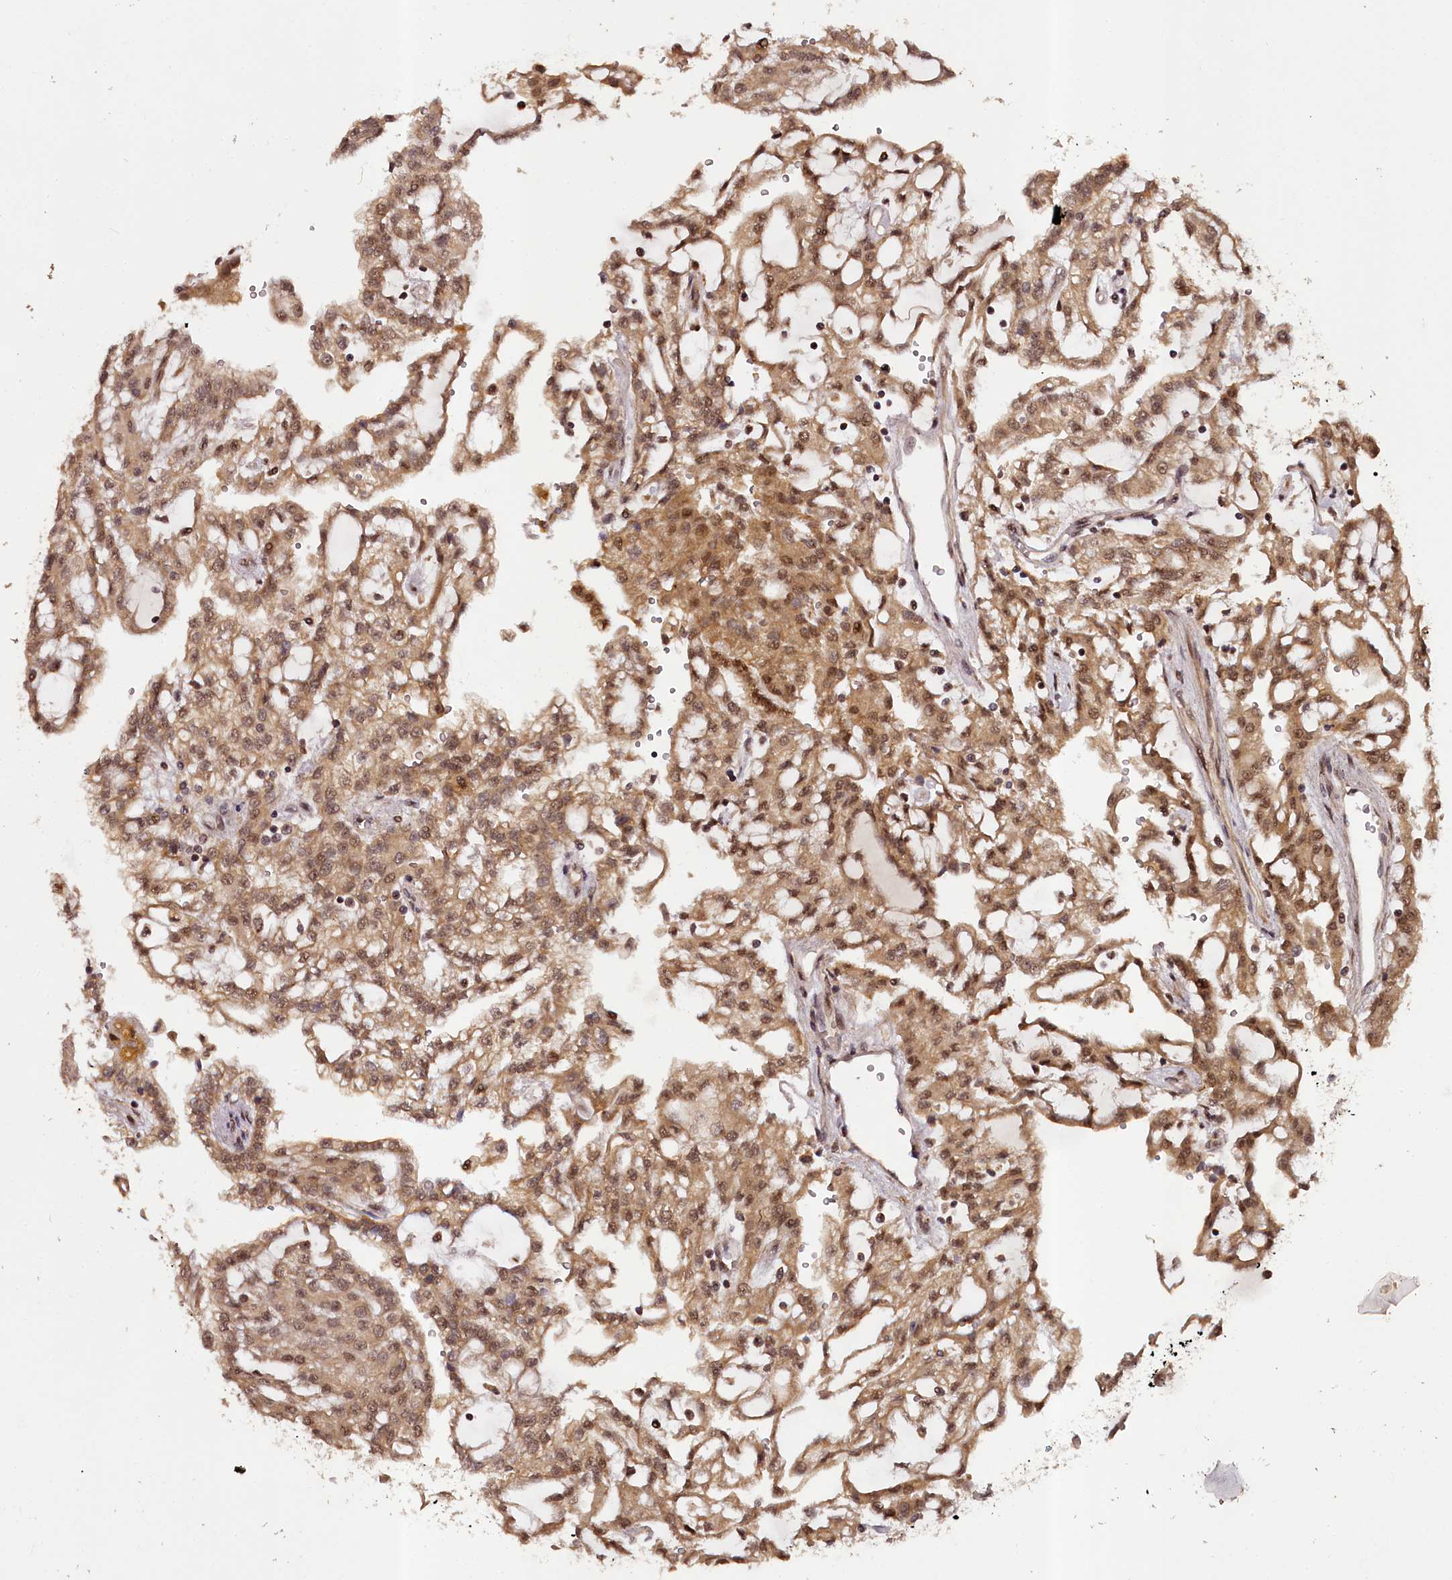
{"staining": {"intensity": "moderate", "quantity": ">75%", "location": "cytoplasmic/membranous,nuclear"}, "tissue": "renal cancer", "cell_type": "Tumor cells", "image_type": "cancer", "snomed": [{"axis": "morphology", "description": "Adenocarcinoma, NOS"}, {"axis": "topography", "description": "Kidney"}], "caption": "Immunohistochemistry (DAB (3,3'-diaminobenzidine)) staining of human renal cancer (adenocarcinoma) shows moderate cytoplasmic/membranous and nuclear protein staining in about >75% of tumor cells.", "gene": "MAML3", "patient": {"sex": "male", "age": 63}}